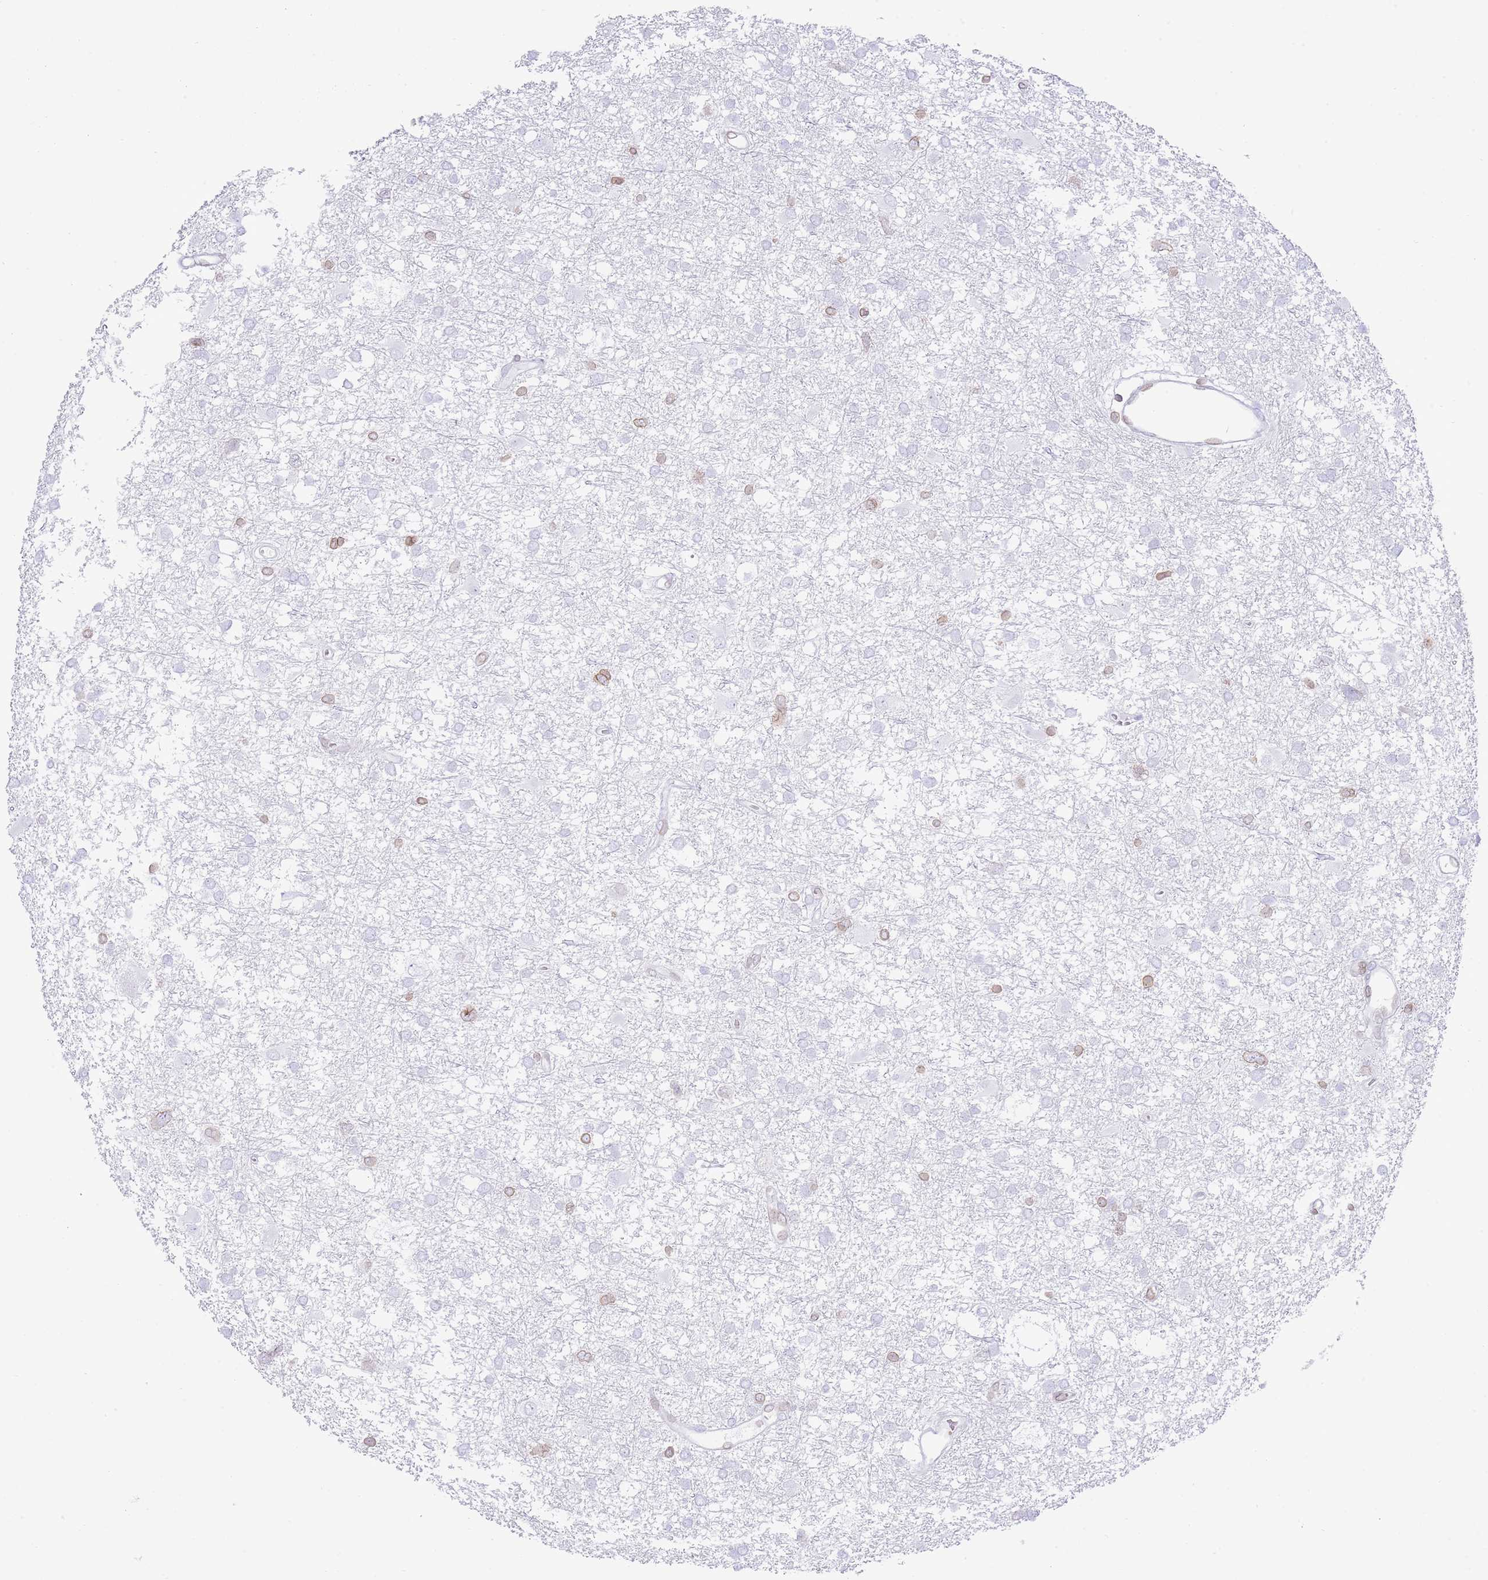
{"staining": {"intensity": "weak", "quantity": "<25%", "location": "cytoplasmic/membranous,nuclear"}, "tissue": "glioma", "cell_type": "Tumor cells", "image_type": "cancer", "snomed": [{"axis": "morphology", "description": "Glioma, malignant, High grade"}, {"axis": "topography", "description": "Brain"}], "caption": "High magnification brightfield microscopy of high-grade glioma (malignant) stained with DAB (3,3'-diaminobenzidine) (brown) and counterstained with hematoxylin (blue): tumor cells show no significant expression.", "gene": "LBR", "patient": {"sex": "male", "age": 61}}